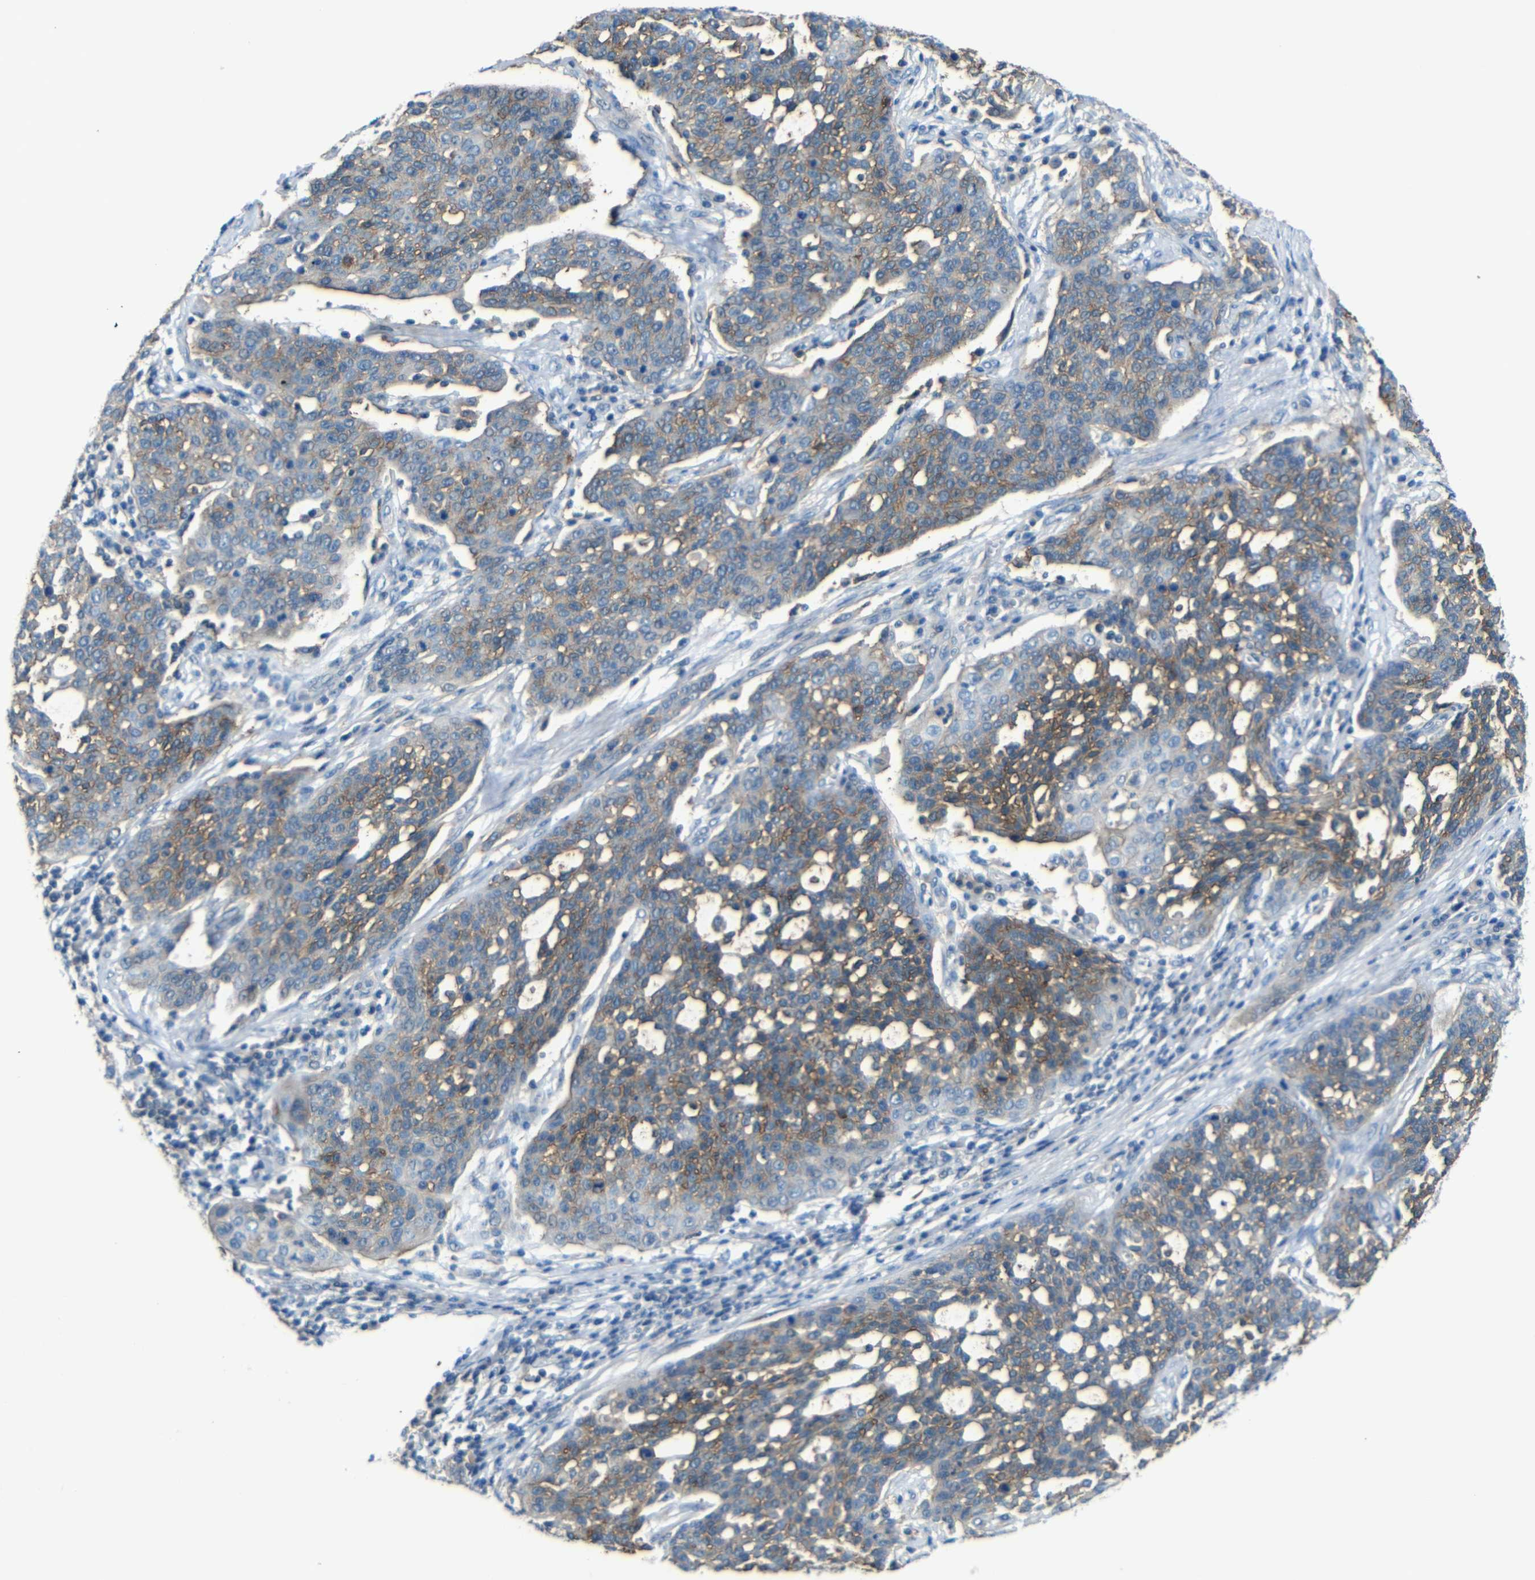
{"staining": {"intensity": "moderate", "quantity": "25%-75%", "location": "cytoplasmic/membranous"}, "tissue": "cervical cancer", "cell_type": "Tumor cells", "image_type": "cancer", "snomed": [{"axis": "morphology", "description": "Squamous cell carcinoma, NOS"}, {"axis": "topography", "description": "Cervix"}], "caption": "Immunohistochemistry (IHC) histopathology image of human squamous cell carcinoma (cervical) stained for a protein (brown), which demonstrates medium levels of moderate cytoplasmic/membranous staining in approximately 25%-75% of tumor cells.", "gene": "ZNF90", "patient": {"sex": "female", "age": 34}}